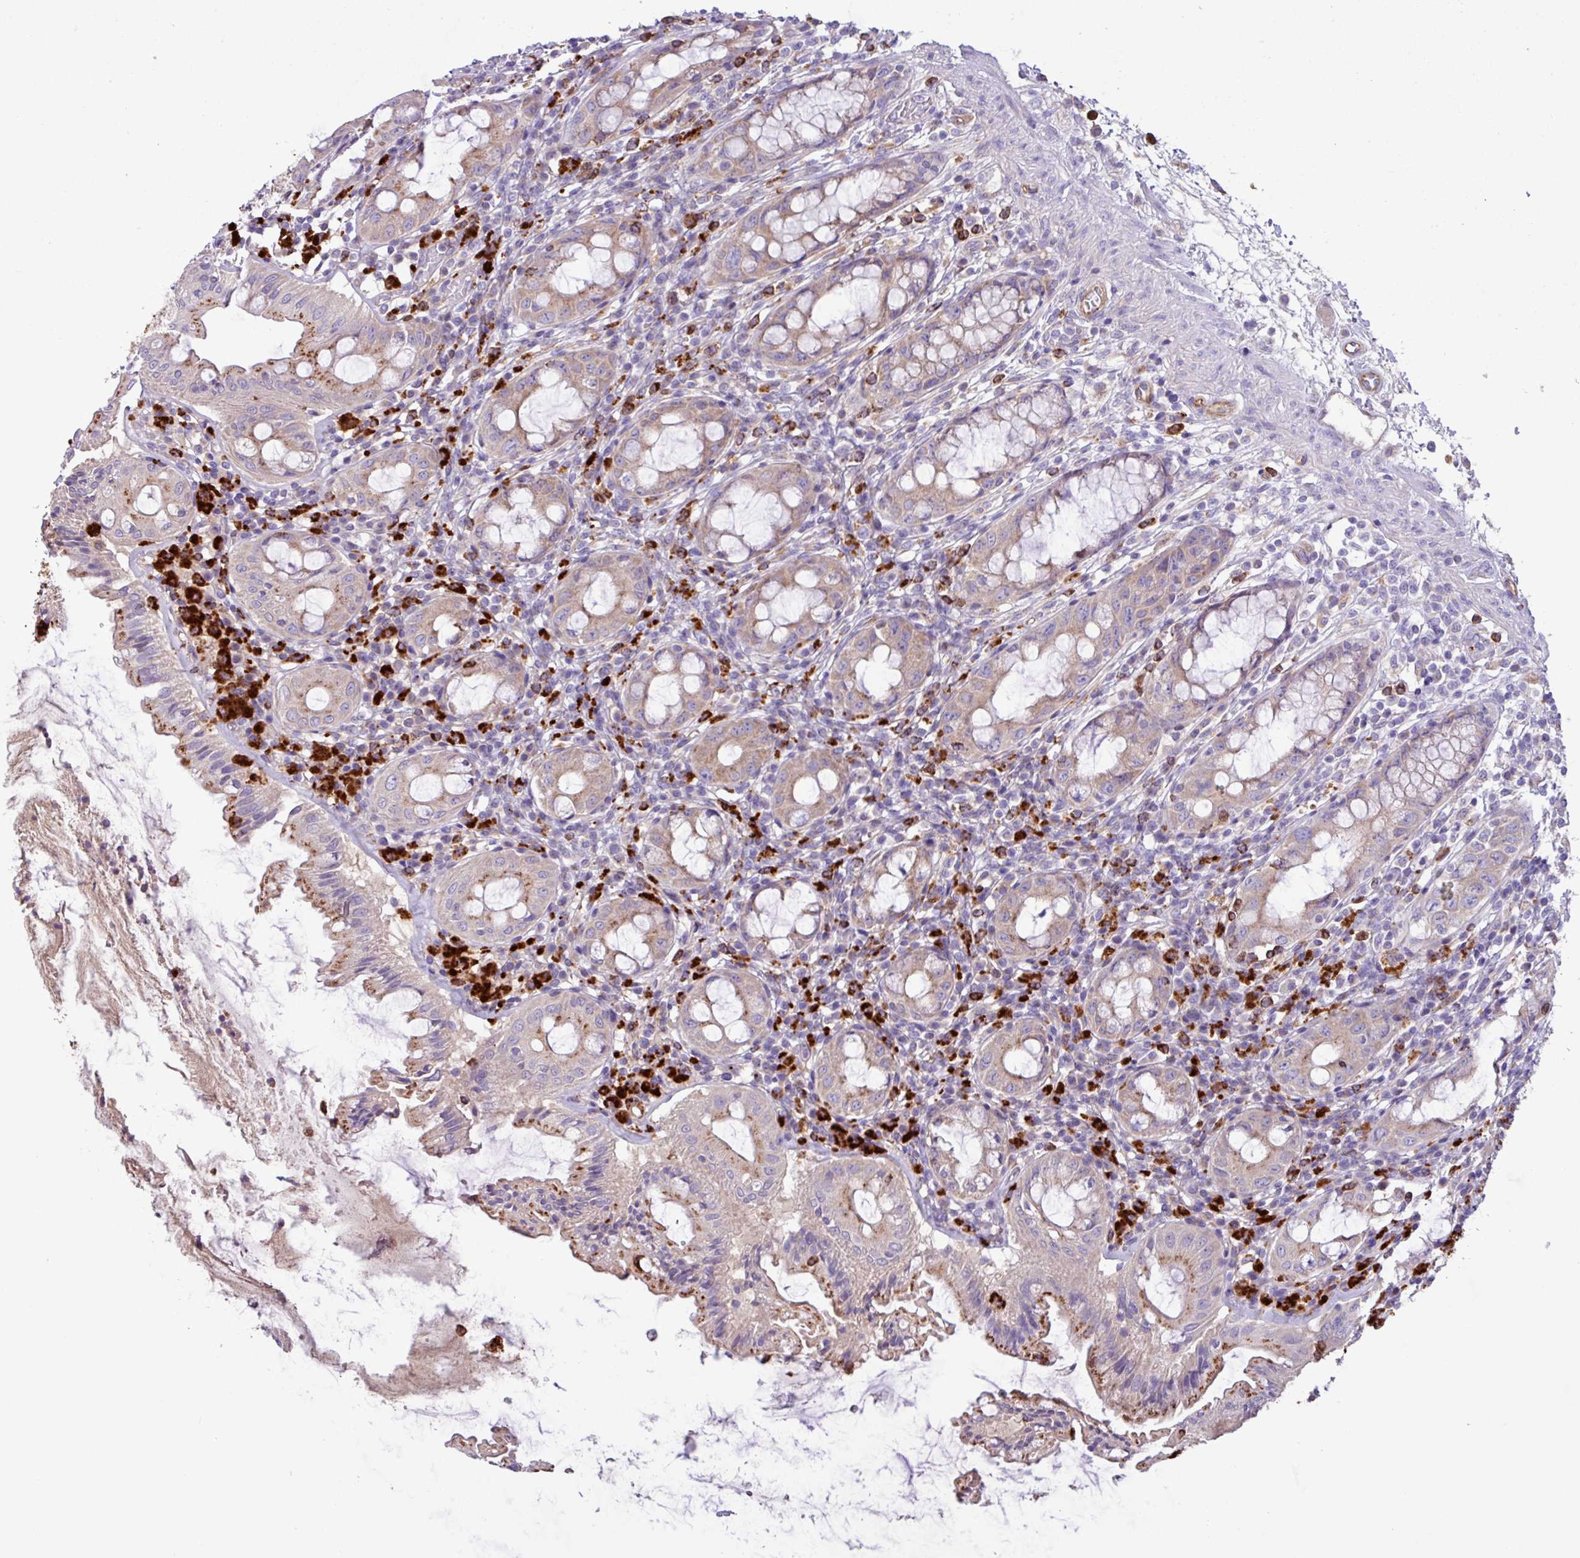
{"staining": {"intensity": "moderate", "quantity": "<25%", "location": "cytoplasmic/membranous"}, "tissue": "rectum", "cell_type": "Glandular cells", "image_type": "normal", "snomed": [{"axis": "morphology", "description": "Normal tissue, NOS"}, {"axis": "topography", "description": "Rectum"}], "caption": "A brown stain highlights moderate cytoplasmic/membranous positivity of a protein in glandular cells of unremarkable human rectum.", "gene": "MRM2", "patient": {"sex": "female", "age": 57}}